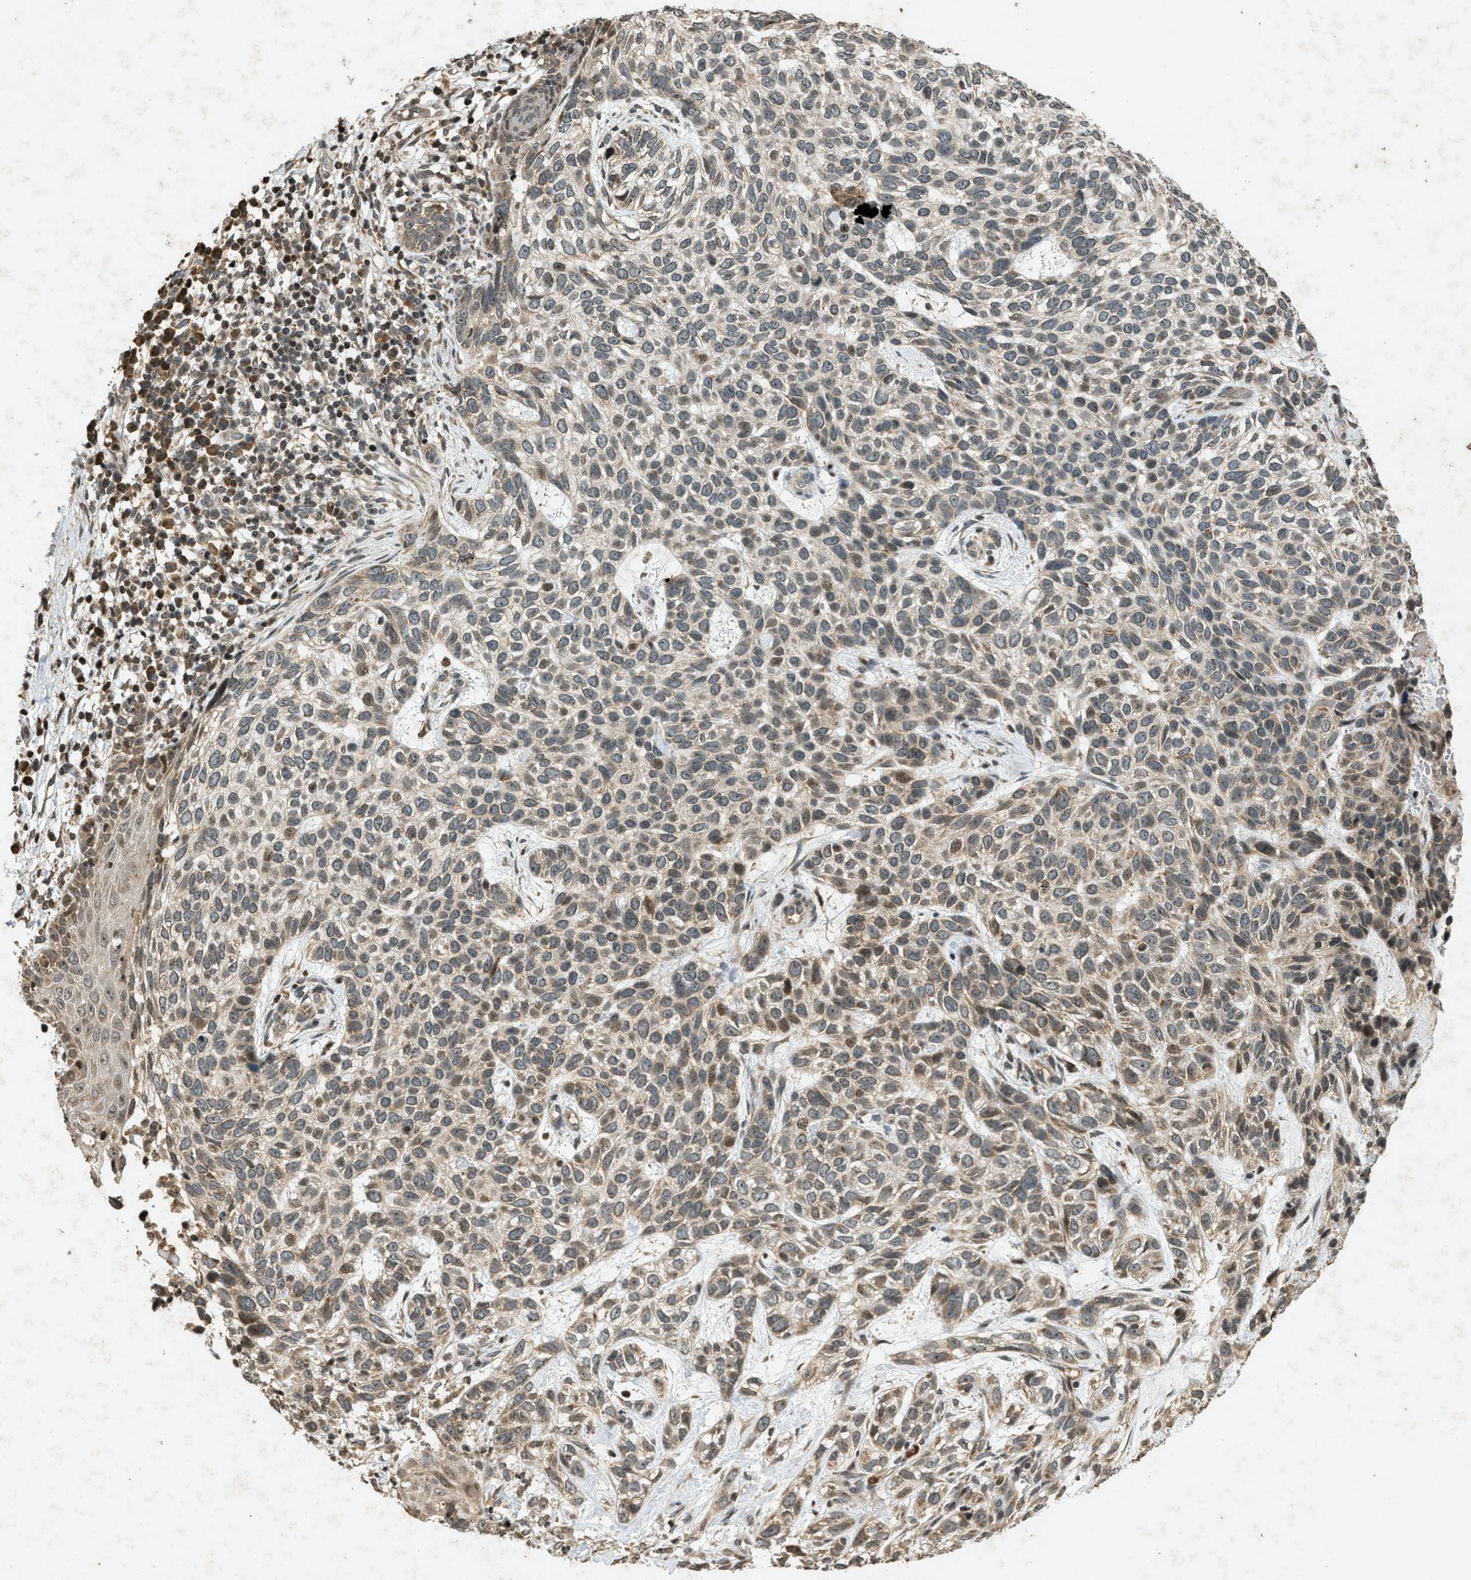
{"staining": {"intensity": "moderate", "quantity": "25%-75%", "location": "cytoplasmic/membranous,nuclear"}, "tissue": "skin cancer", "cell_type": "Tumor cells", "image_type": "cancer", "snomed": [{"axis": "morphology", "description": "Normal tissue, NOS"}, {"axis": "morphology", "description": "Basal cell carcinoma"}, {"axis": "topography", "description": "Skin"}], "caption": "DAB immunohistochemical staining of human basal cell carcinoma (skin) displays moderate cytoplasmic/membranous and nuclear protein staining in approximately 25%-75% of tumor cells. (DAB = brown stain, brightfield microscopy at high magnification).", "gene": "SIAH1", "patient": {"sex": "male", "age": 79}}